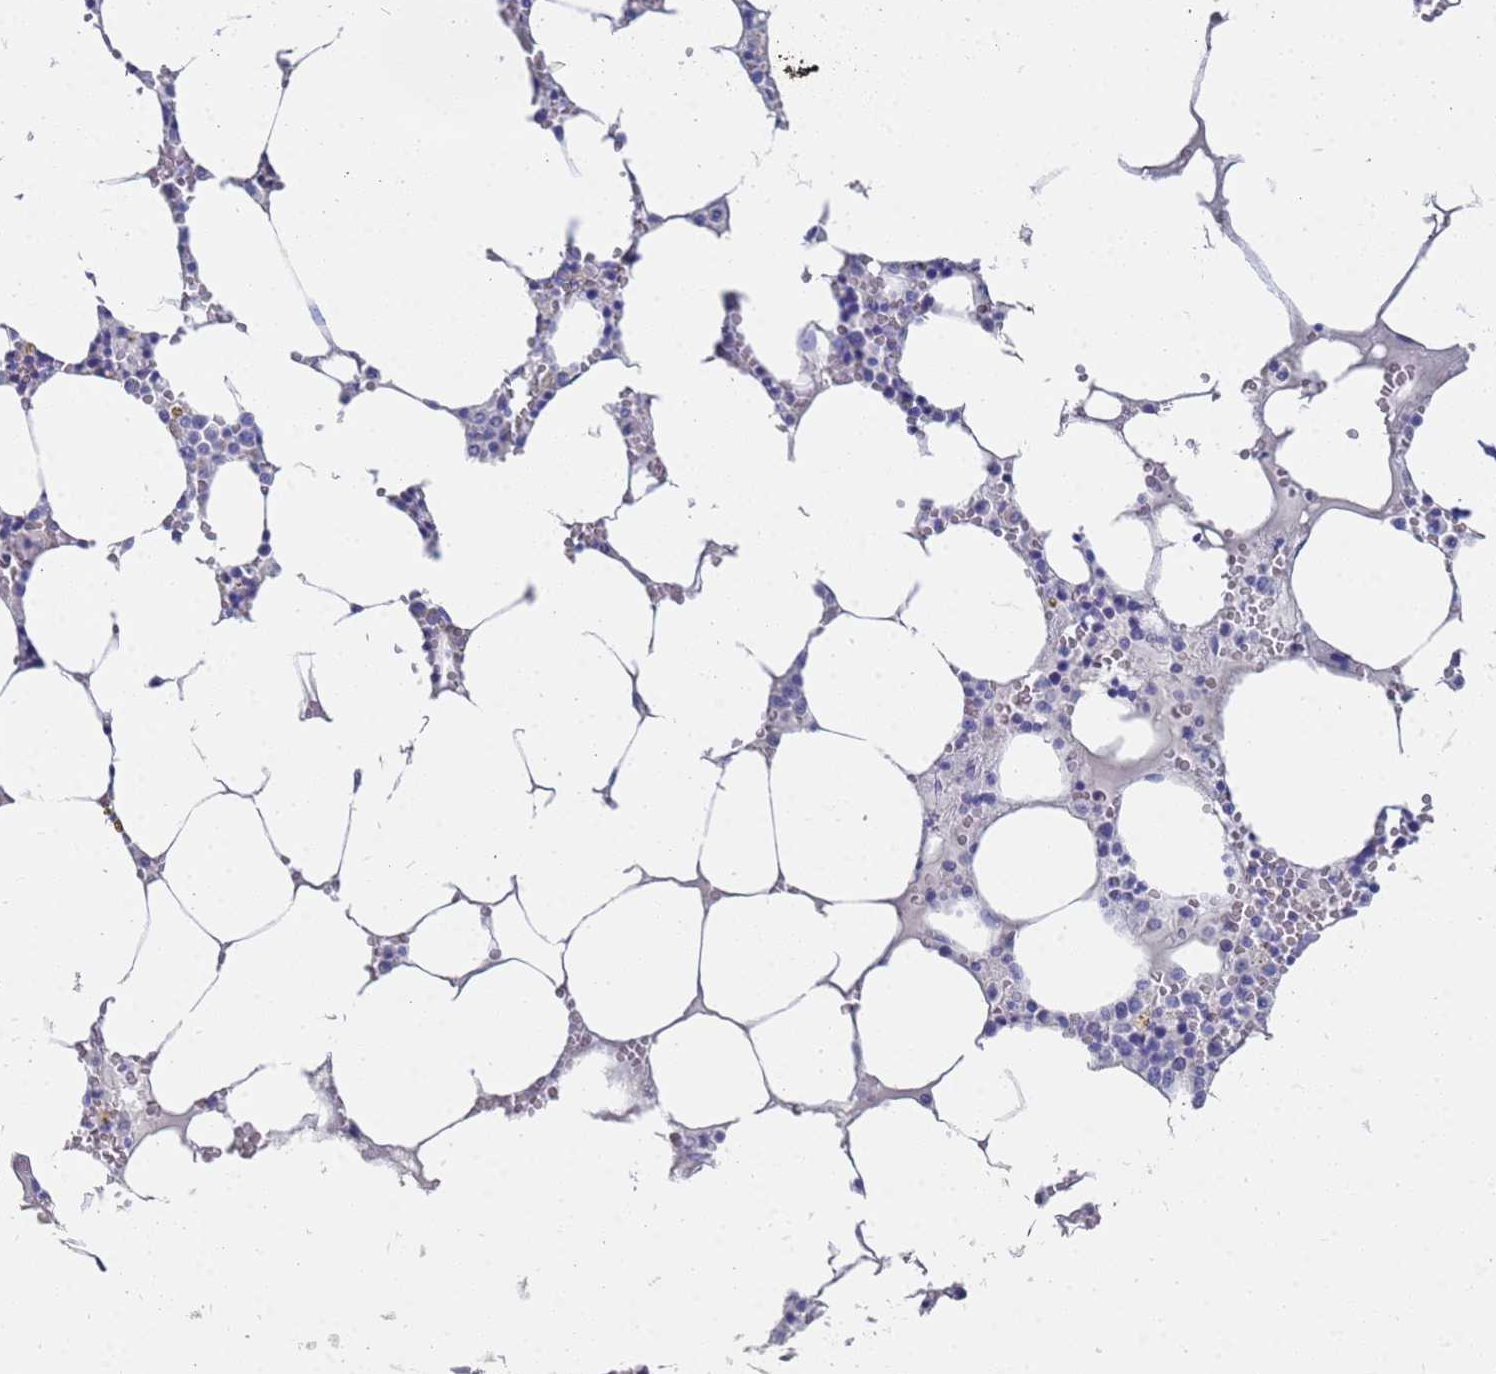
{"staining": {"intensity": "negative", "quantity": "none", "location": "none"}, "tissue": "bone marrow", "cell_type": "Hematopoietic cells", "image_type": "normal", "snomed": [{"axis": "morphology", "description": "Normal tissue, NOS"}, {"axis": "topography", "description": "Bone marrow"}], "caption": "Immunohistochemistry (IHC) of benign bone marrow demonstrates no expression in hematopoietic cells.", "gene": "C2orf72", "patient": {"sex": "male", "age": 70}}